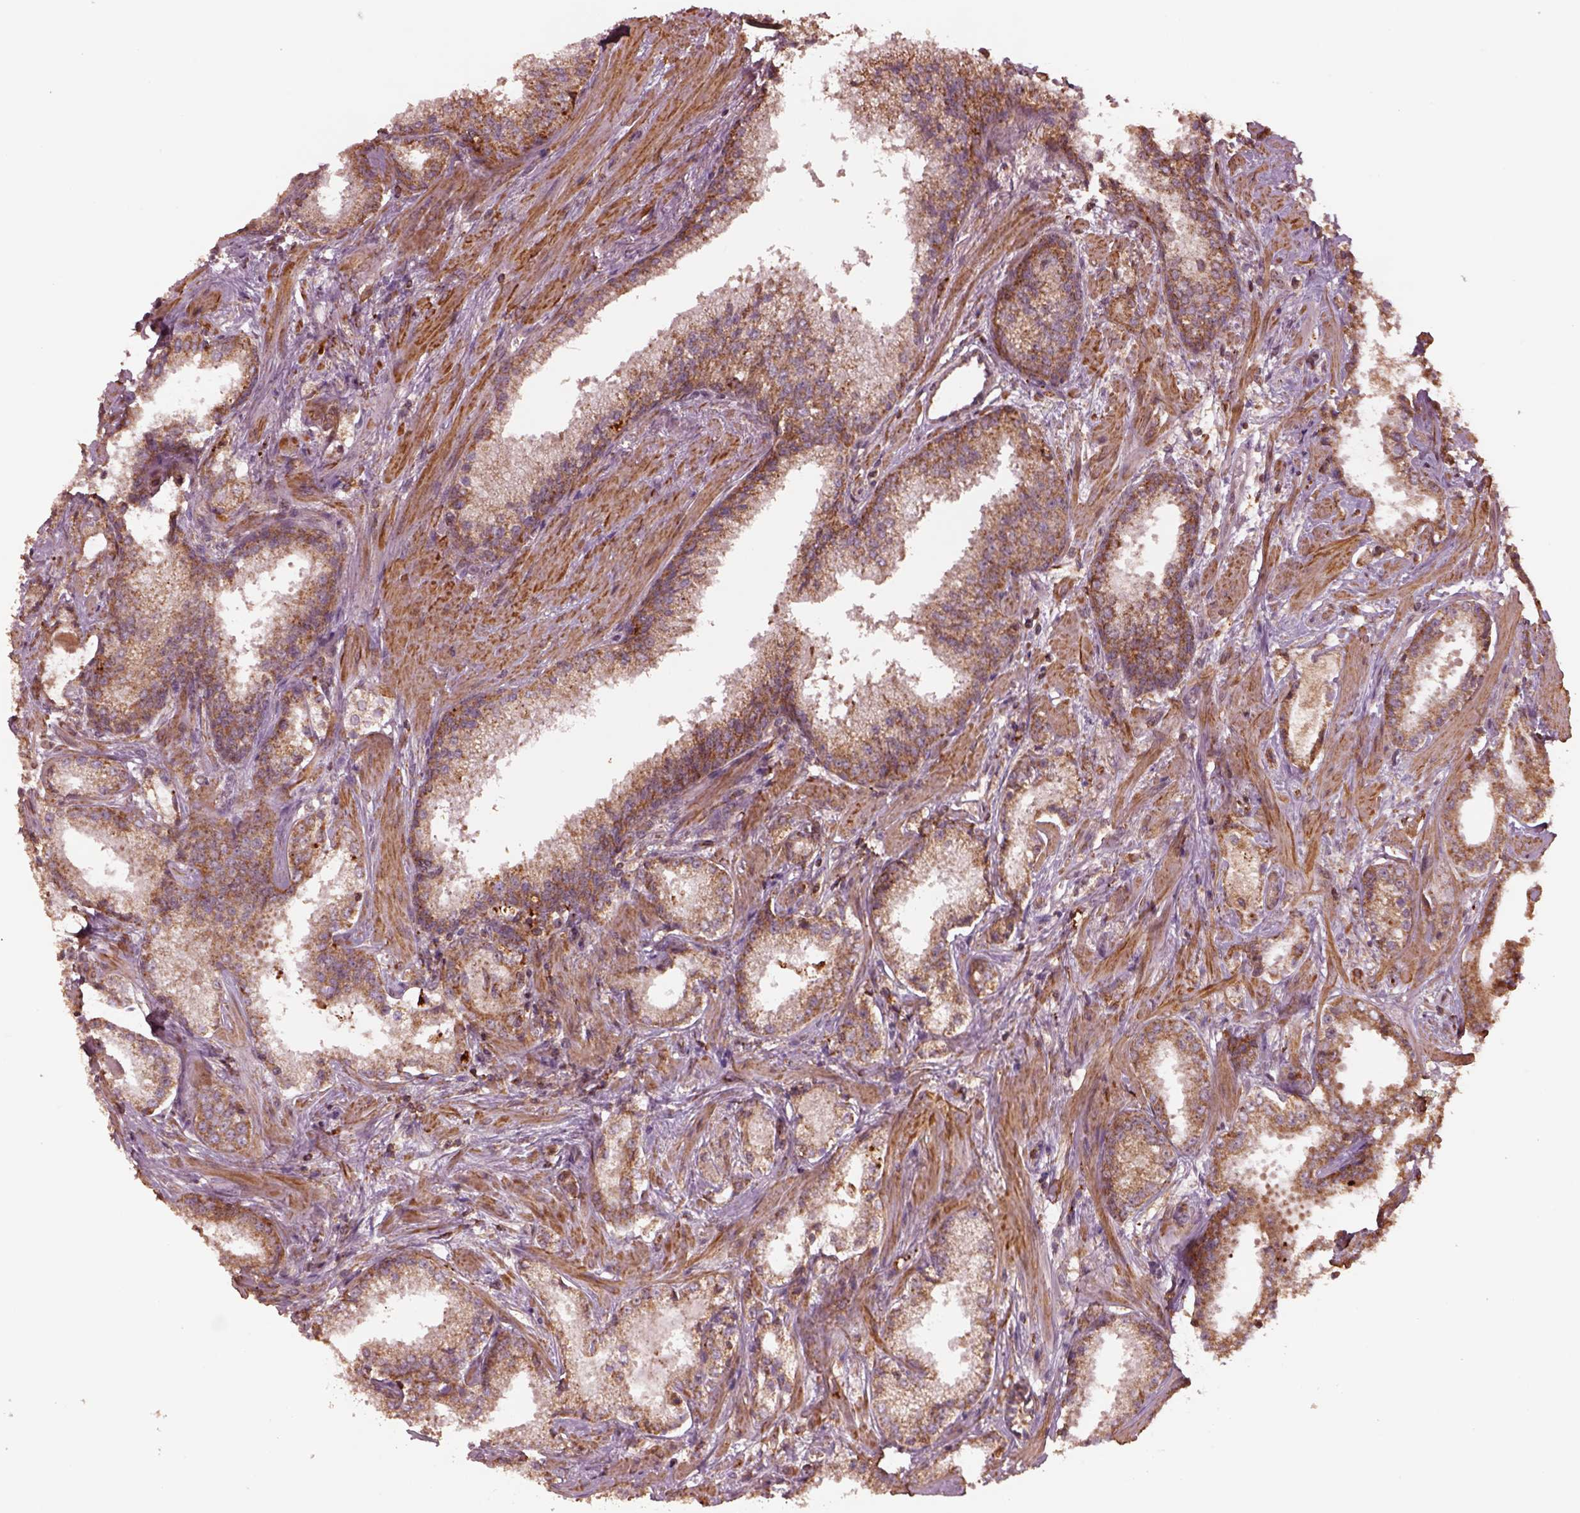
{"staining": {"intensity": "moderate", "quantity": ">75%", "location": "cytoplasmic/membranous"}, "tissue": "prostate cancer", "cell_type": "Tumor cells", "image_type": "cancer", "snomed": [{"axis": "morphology", "description": "Adenocarcinoma, Low grade"}, {"axis": "topography", "description": "Prostate"}], "caption": "Immunohistochemical staining of low-grade adenocarcinoma (prostate) exhibits medium levels of moderate cytoplasmic/membranous protein positivity in approximately >75% of tumor cells. The protein of interest is stained brown, and the nuclei are stained in blue (DAB (3,3'-diaminobenzidine) IHC with brightfield microscopy, high magnification).", "gene": "SEL1L3", "patient": {"sex": "male", "age": 56}}